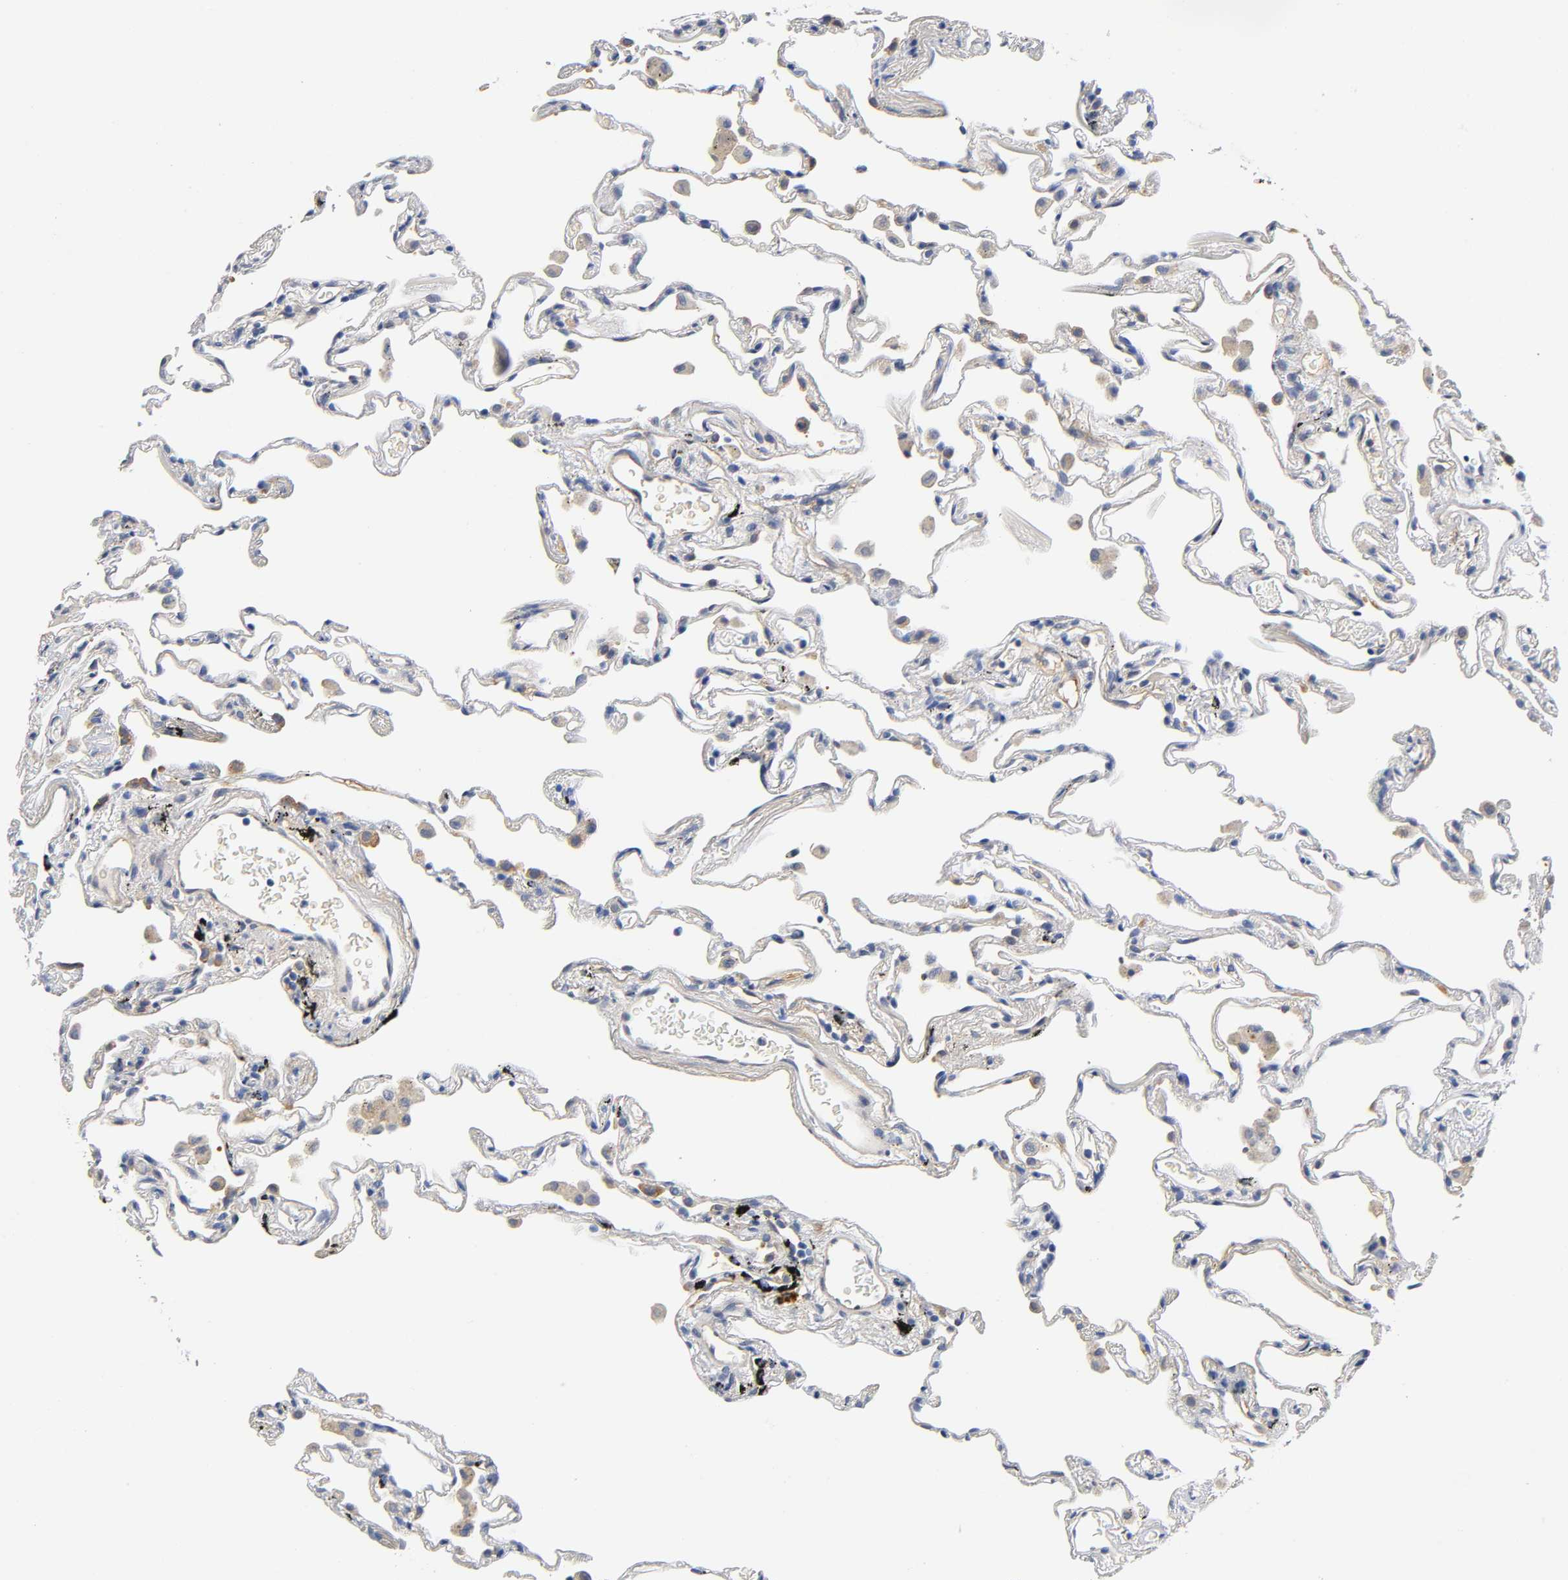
{"staining": {"intensity": "negative", "quantity": "none", "location": "none"}, "tissue": "lung", "cell_type": "Alveolar cells", "image_type": "normal", "snomed": [{"axis": "morphology", "description": "Normal tissue, NOS"}, {"axis": "morphology", "description": "Inflammation, NOS"}, {"axis": "topography", "description": "Lung"}], "caption": "DAB (3,3'-diaminobenzidine) immunohistochemical staining of unremarkable human lung exhibits no significant expression in alveolar cells. Brightfield microscopy of immunohistochemistry (IHC) stained with DAB (brown) and hematoxylin (blue), captured at high magnification.", "gene": "TNC", "patient": {"sex": "male", "age": 69}}